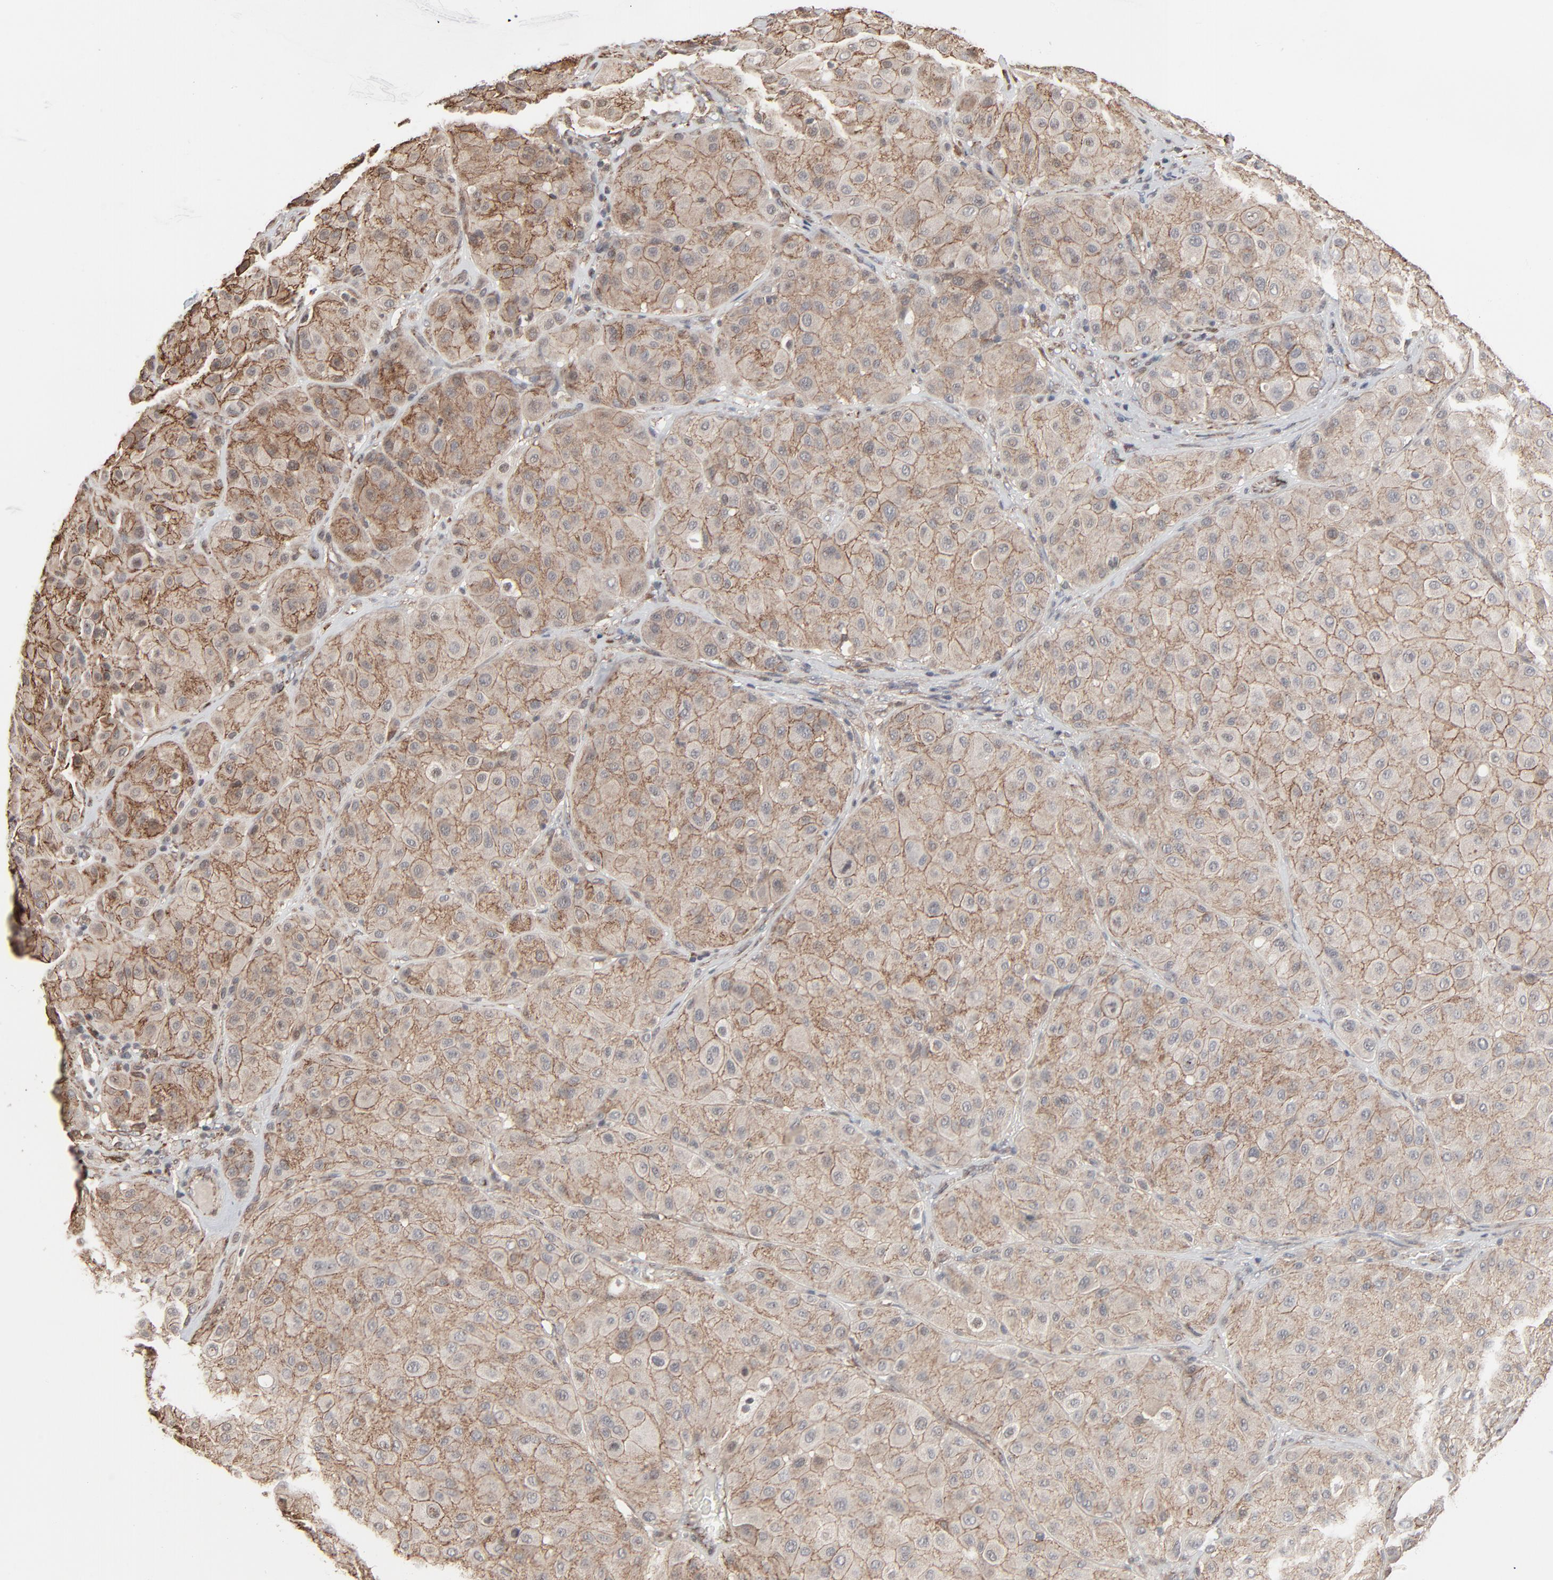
{"staining": {"intensity": "moderate", "quantity": ">75%", "location": "cytoplasmic/membranous"}, "tissue": "melanoma", "cell_type": "Tumor cells", "image_type": "cancer", "snomed": [{"axis": "morphology", "description": "Normal tissue, NOS"}, {"axis": "morphology", "description": "Malignant melanoma, Metastatic site"}, {"axis": "topography", "description": "Skin"}], "caption": "A histopathology image of human melanoma stained for a protein demonstrates moderate cytoplasmic/membranous brown staining in tumor cells.", "gene": "CTNND1", "patient": {"sex": "male", "age": 41}}